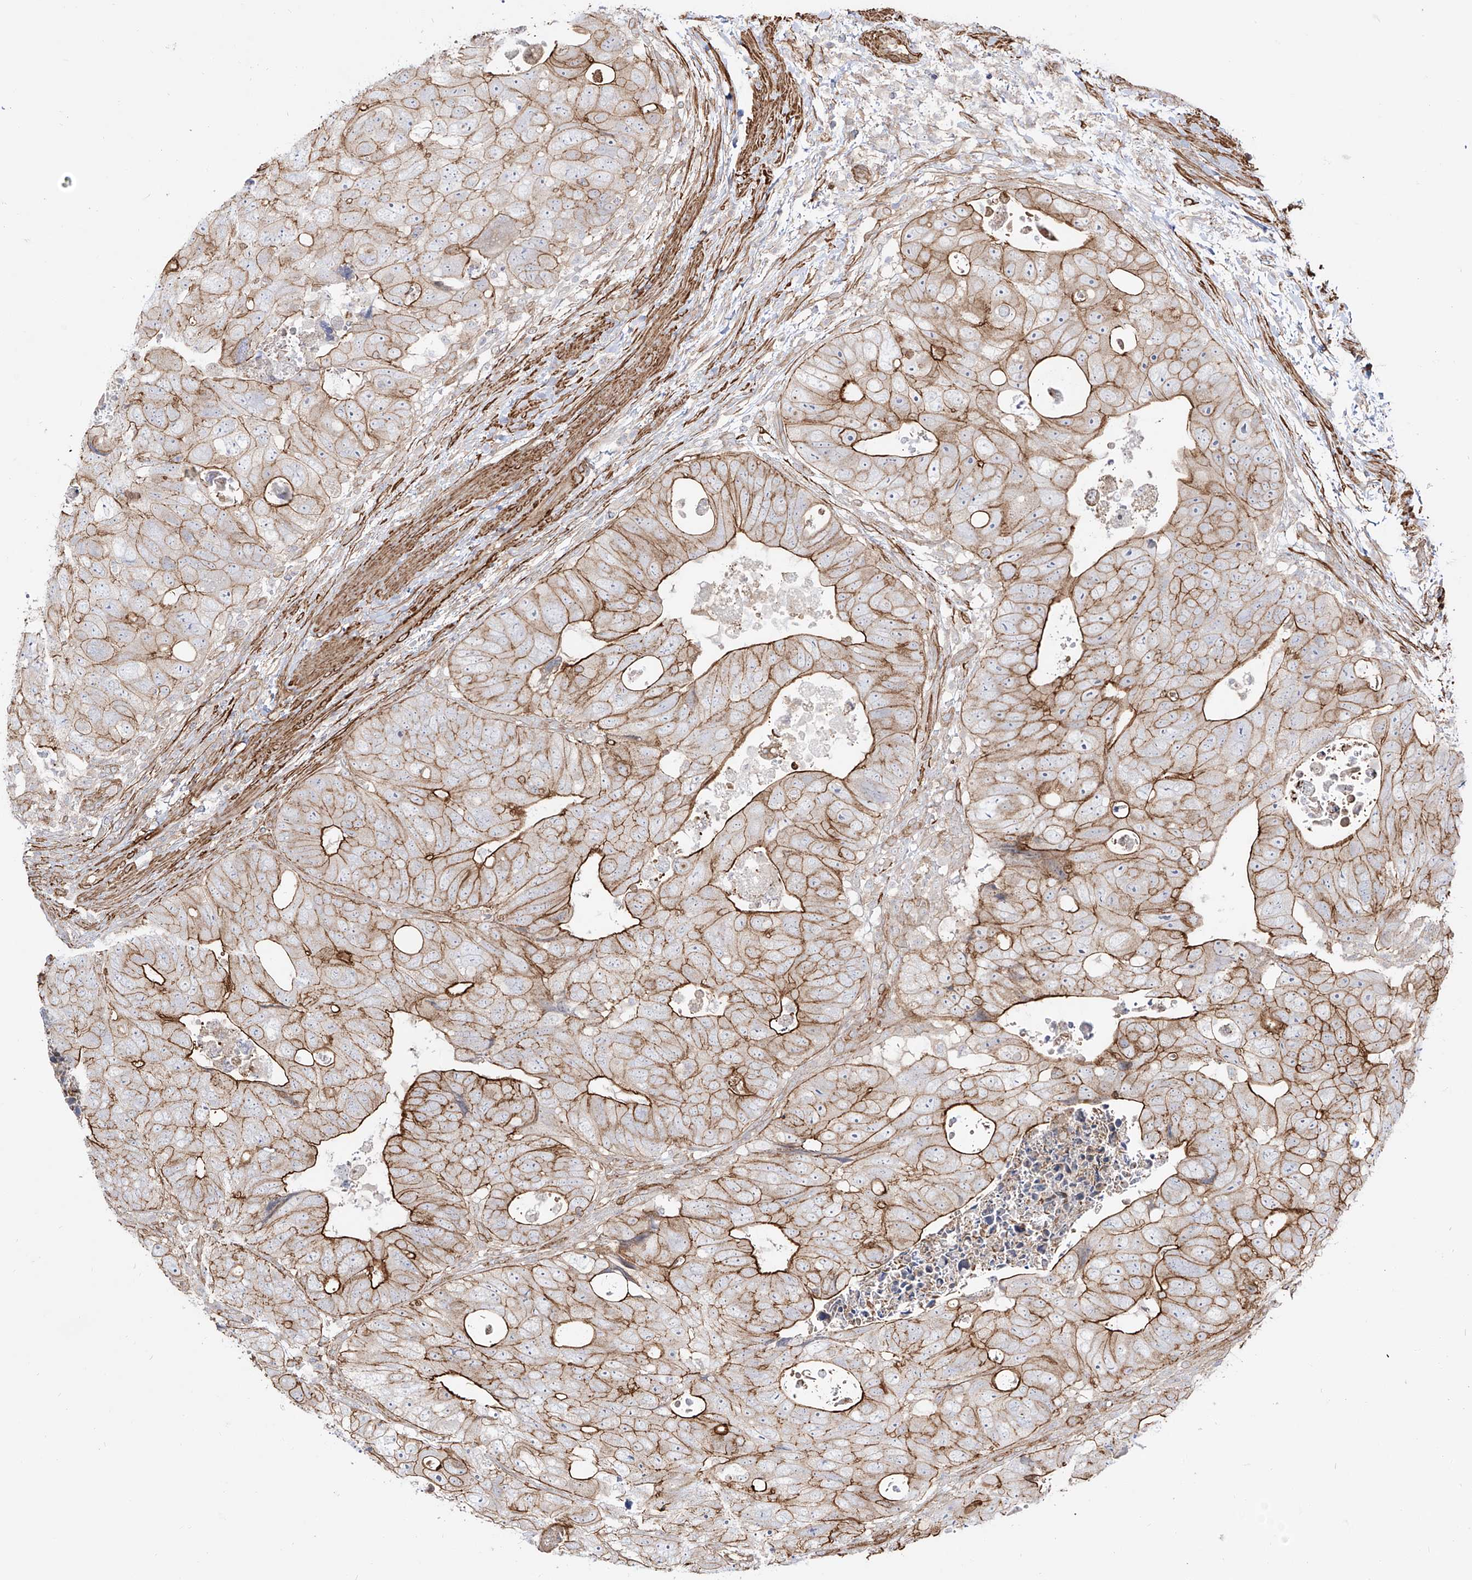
{"staining": {"intensity": "moderate", "quantity": "25%-75%", "location": "cytoplasmic/membranous"}, "tissue": "colorectal cancer", "cell_type": "Tumor cells", "image_type": "cancer", "snomed": [{"axis": "morphology", "description": "Adenocarcinoma, NOS"}, {"axis": "topography", "description": "Rectum"}], "caption": "Immunohistochemistry of colorectal adenocarcinoma reveals medium levels of moderate cytoplasmic/membranous expression in approximately 25%-75% of tumor cells.", "gene": "ZNF180", "patient": {"sex": "male", "age": 59}}